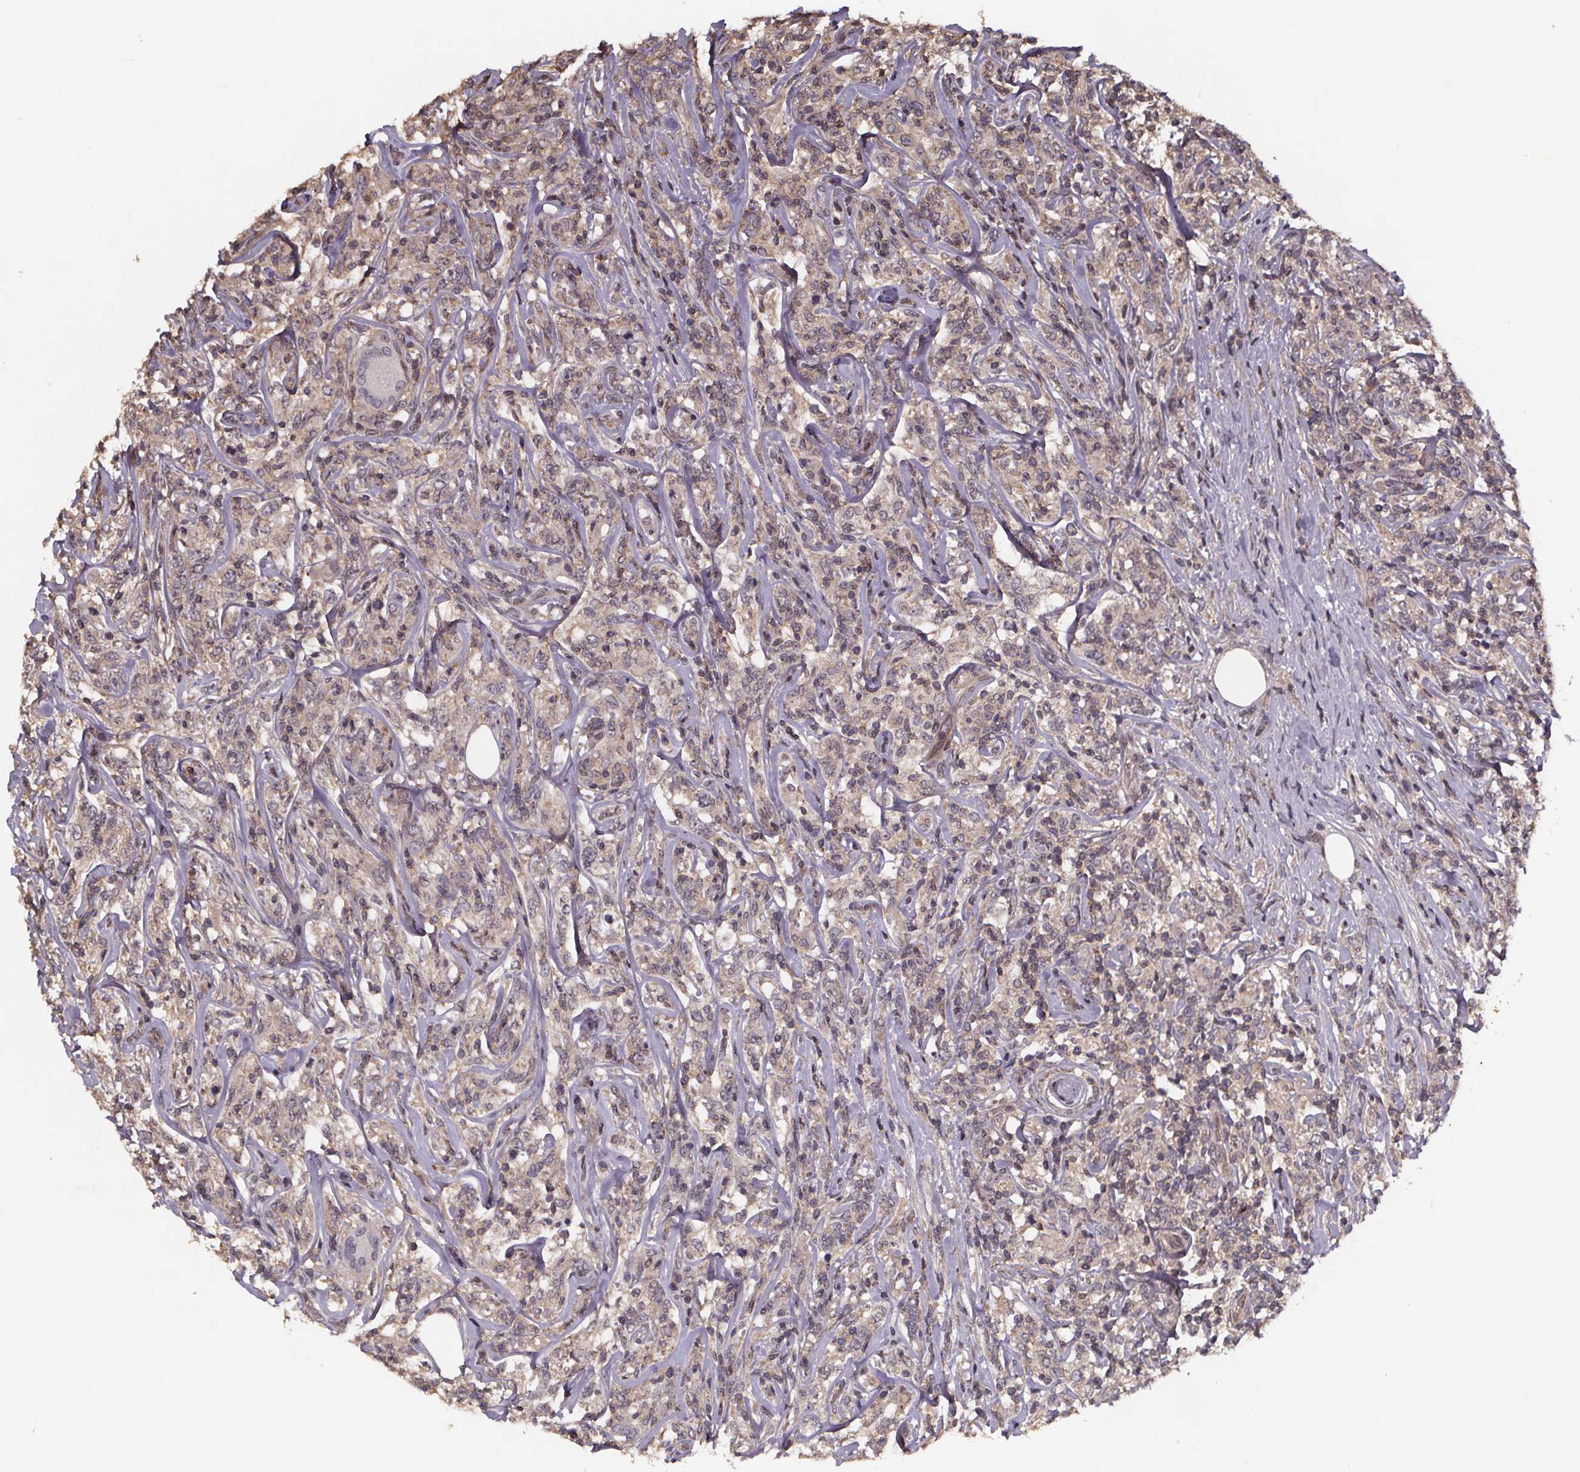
{"staining": {"intensity": "negative", "quantity": "none", "location": "none"}, "tissue": "lymphoma", "cell_type": "Tumor cells", "image_type": "cancer", "snomed": [{"axis": "morphology", "description": "Malignant lymphoma, non-Hodgkin's type, High grade"}, {"axis": "topography", "description": "Lymph node"}], "caption": "A micrograph of human high-grade malignant lymphoma, non-Hodgkin's type is negative for staining in tumor cells.", "gene": "PIERCE2", "patient": {"sex": "female", "age": 84}}